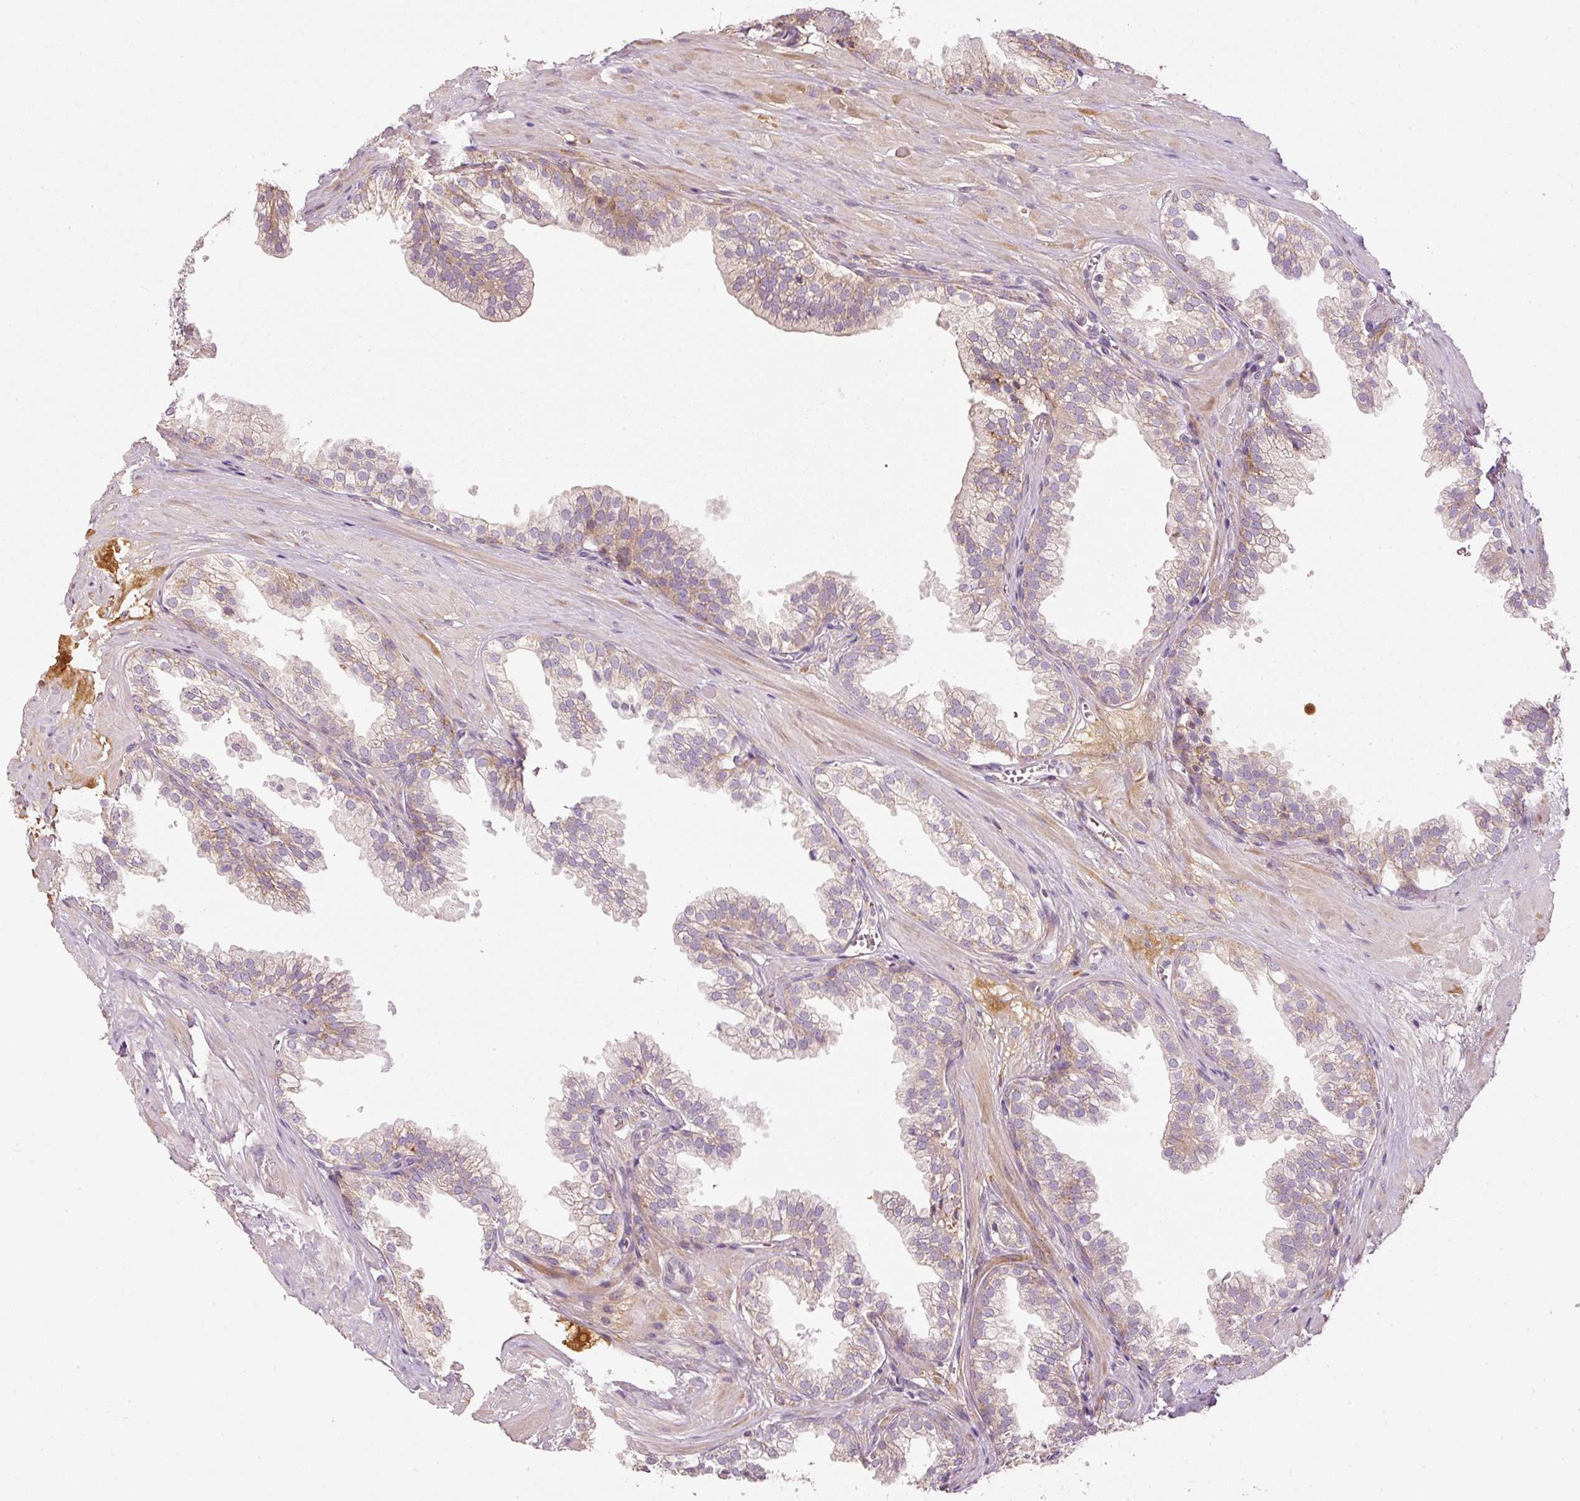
{"staining": {"intensity": "moderate", "quantity": "<25%", "location": "cytoplasmic/membranous"}, "tissue": "prostate", "cell_type": "Glandular cells", "image_type": "normal", "snomed": [{"axis": "morphology", "description": "Normal tissue, NOS"}, {"axis": "topography", "description": "Prostate"}, {"axis": "topography", "description": "Peripheral nerve tissue"}], "caption": "Protein staining demonstrates moderate cytoplasmic/membranous expression in about <25% of glandular cells in normal prostate.", "gene": "SERPING1", "patient": {"sex": "male", "age": 55}}